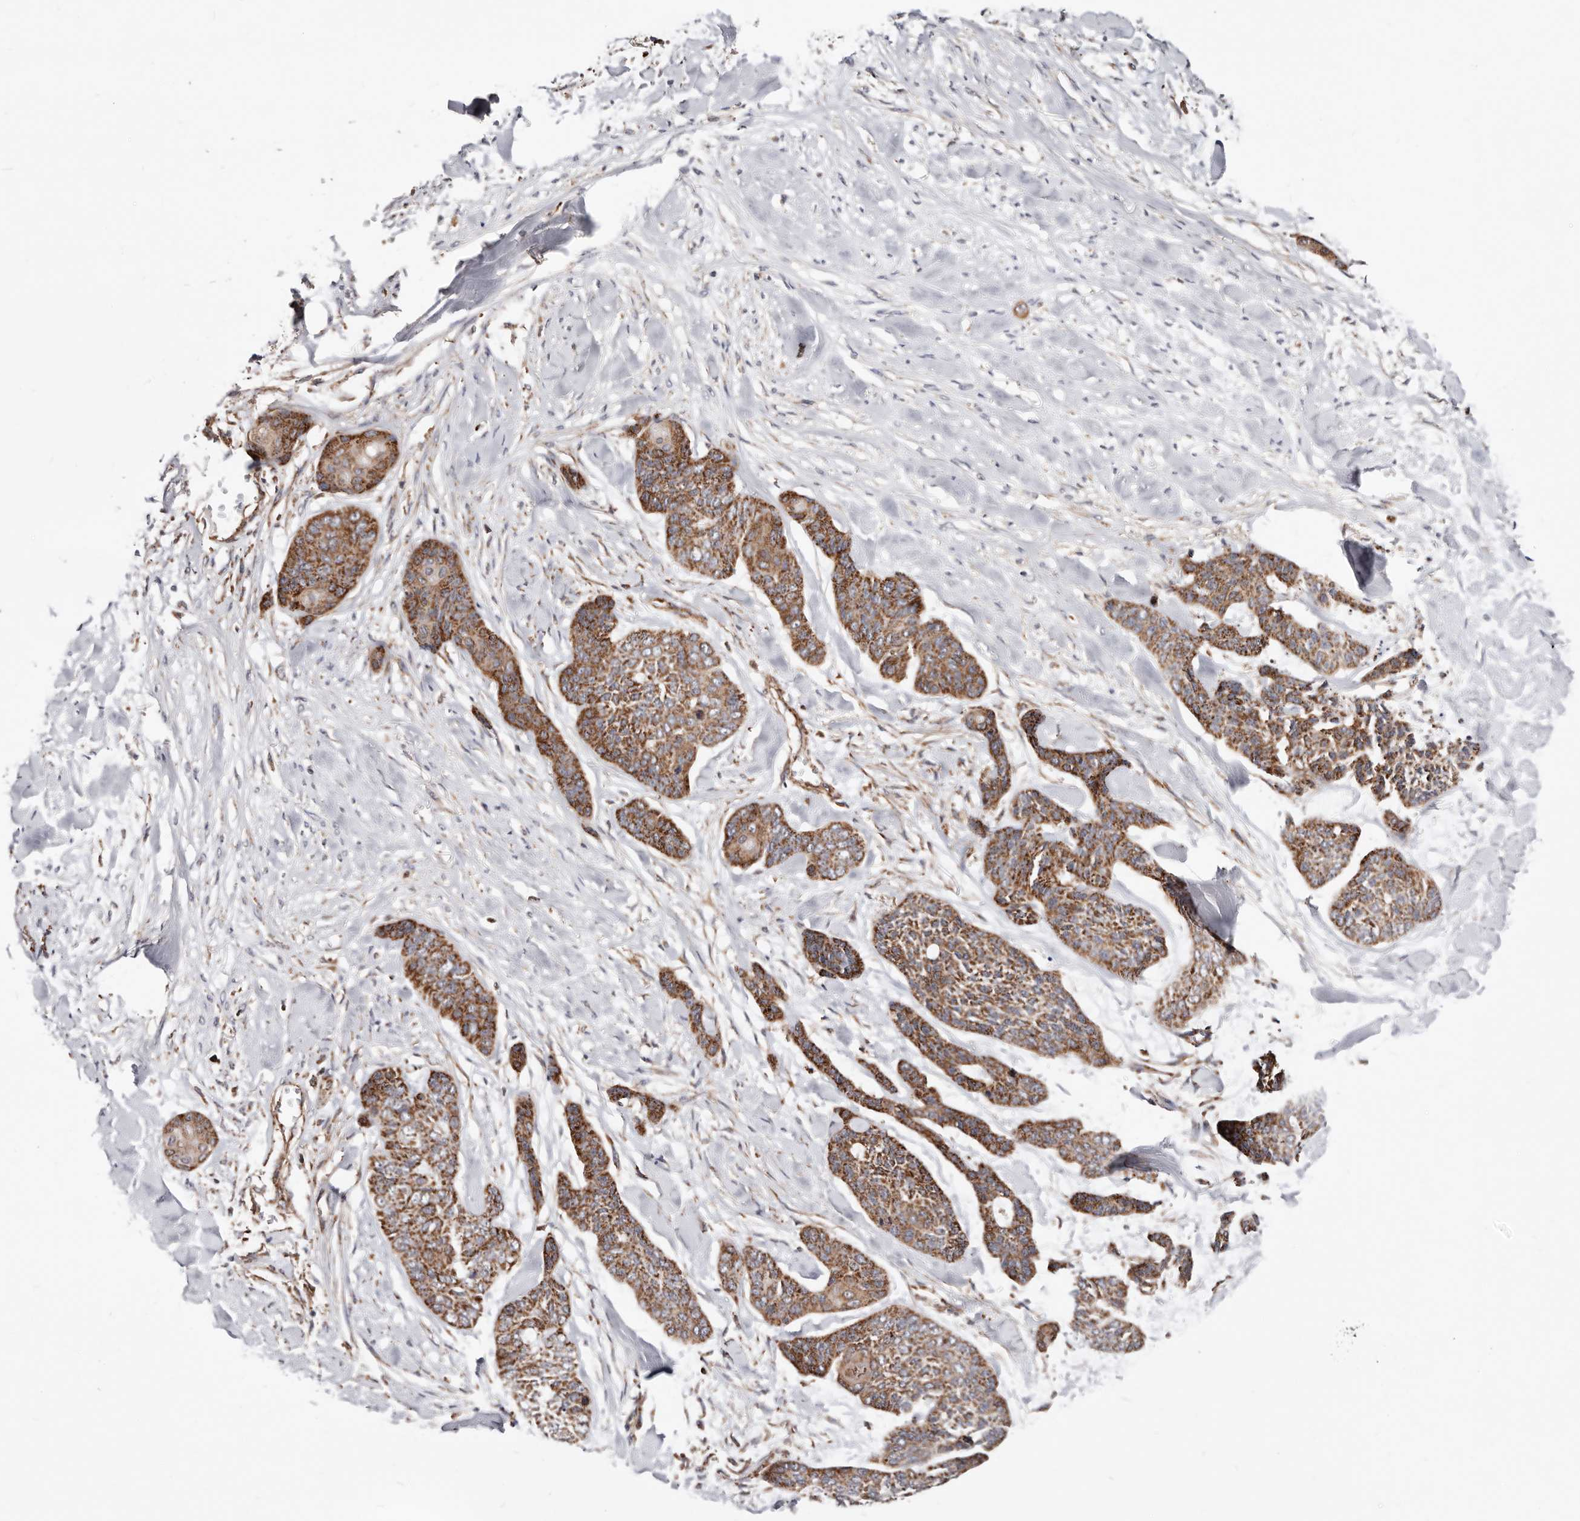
{"staining": {"intensity": "moderate", "quantity": ">75%", "location": "cytoplasmic/membranous"}, "tissue": "skin cancer", "cell_type": "Tumor cells", "image_type": "cancer", "snomed": [{"axis": "morphology", "description": "Basal cell carcinoma"}, {"axis": "topography", "description": "Skin"}], "caption": "Skin basal cell carcinoma was stained to show a protein in brown. There is medium levels of moderate cytoplasmic/membranous positivity in approximately >75% of tumor cells.", "gene": "PRKACB", "patient": {"sex": "female", "age": 64}}